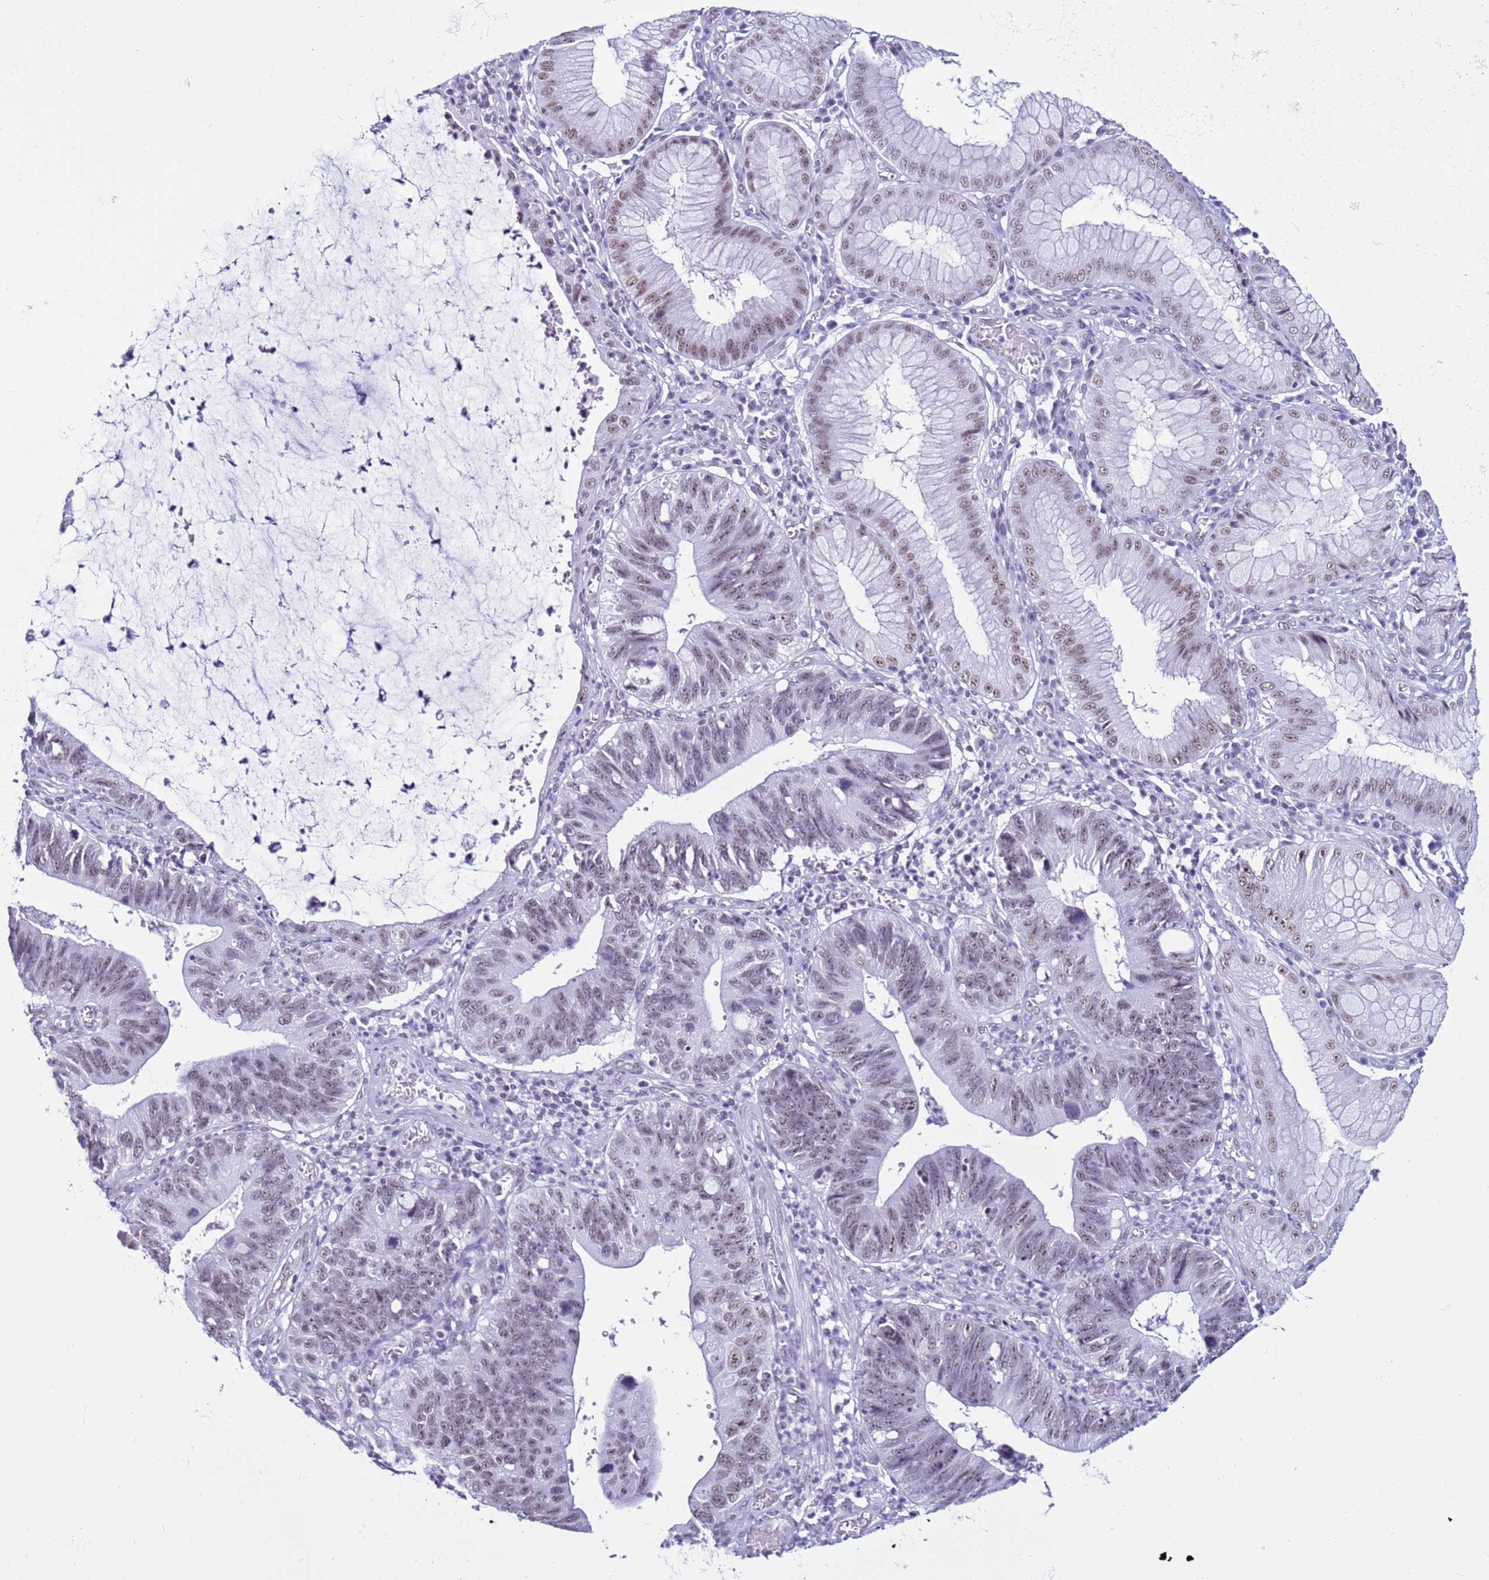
{"staining": {"intensity": "weak", "quantity": ">75%", "location": "nuclear"}, "tissue": "stomach cancer", "cell_type": "Tumor cells", "image_type": "cancer", "snomed": [{"axis": "morphology", "description": "Adenocarcinoma, NOS"}, {"axis": "topography", "description": "Stomach"}], "caption": "Immunohistochemistry histopathology image of neoplastic tissue: human stomach adenocarcinoma stained using IHC demonstrates low levels of weak protein expression localized specifically in the nuclear of tumor cells, appearing as a nuclear brown color.", "gene": "DHX15", "patient": {"sex": "male", "age": 59}}